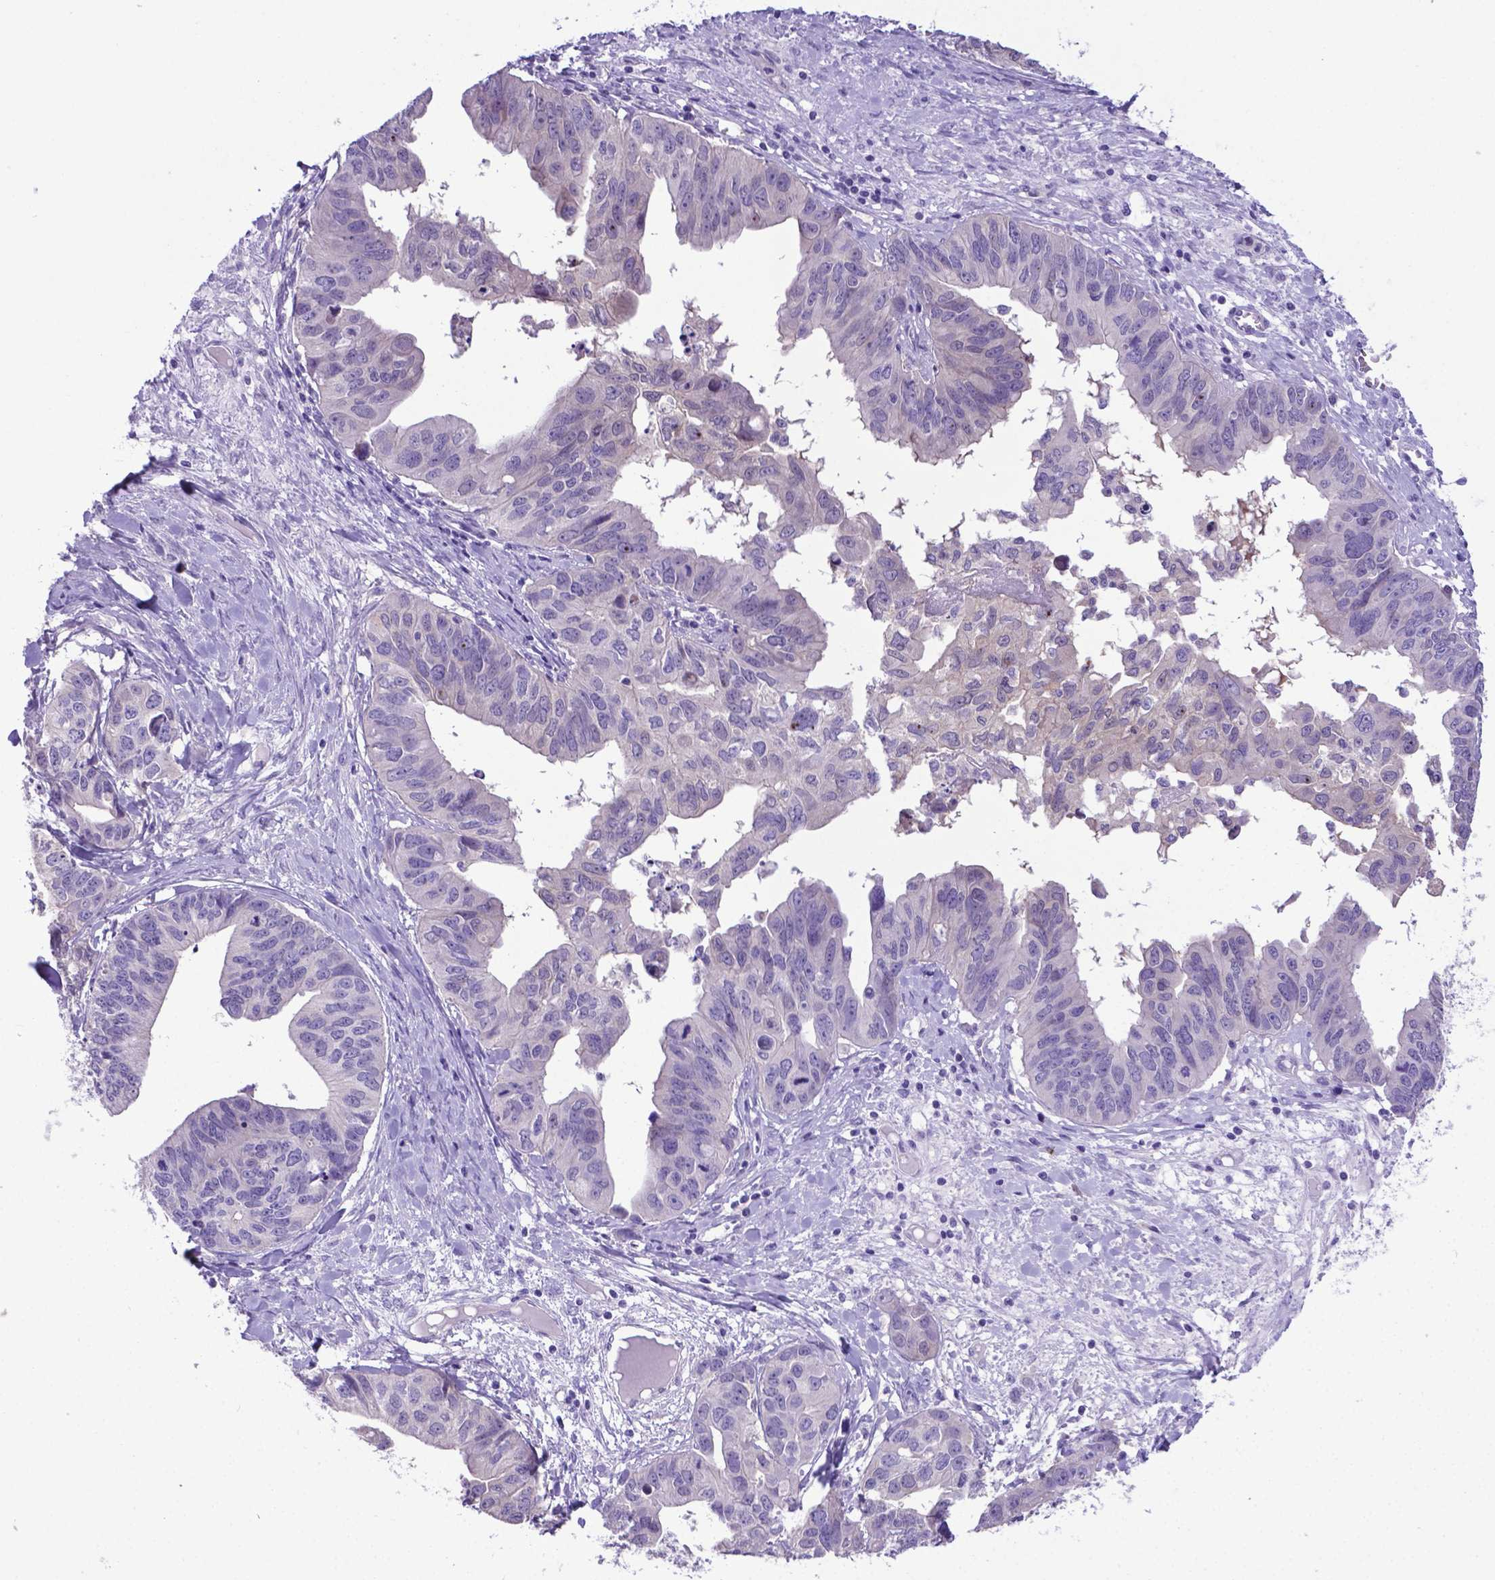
{"staining": {"intensity": "negative", "quantity": "none", "location": "none"}, "tissue": "ovarian cancer", "cell_type": "Tumor cells", "image_type": "cancer", "snomed": [{"axis": "morphology", "description": "Cystadenocarcinoma, mucinous, NOS"}, {"axis": "topography", "description": "Ovary"}], "caption": "Immunohistochemistry photomicrograph of human ovarian cancer (mucinous cystadenocarcinoma) stained for a protein (brown), which reveals no staining in tumor cells.", "gene": "ADRA2B", "patient": {"sex": "female", "age": 76}}